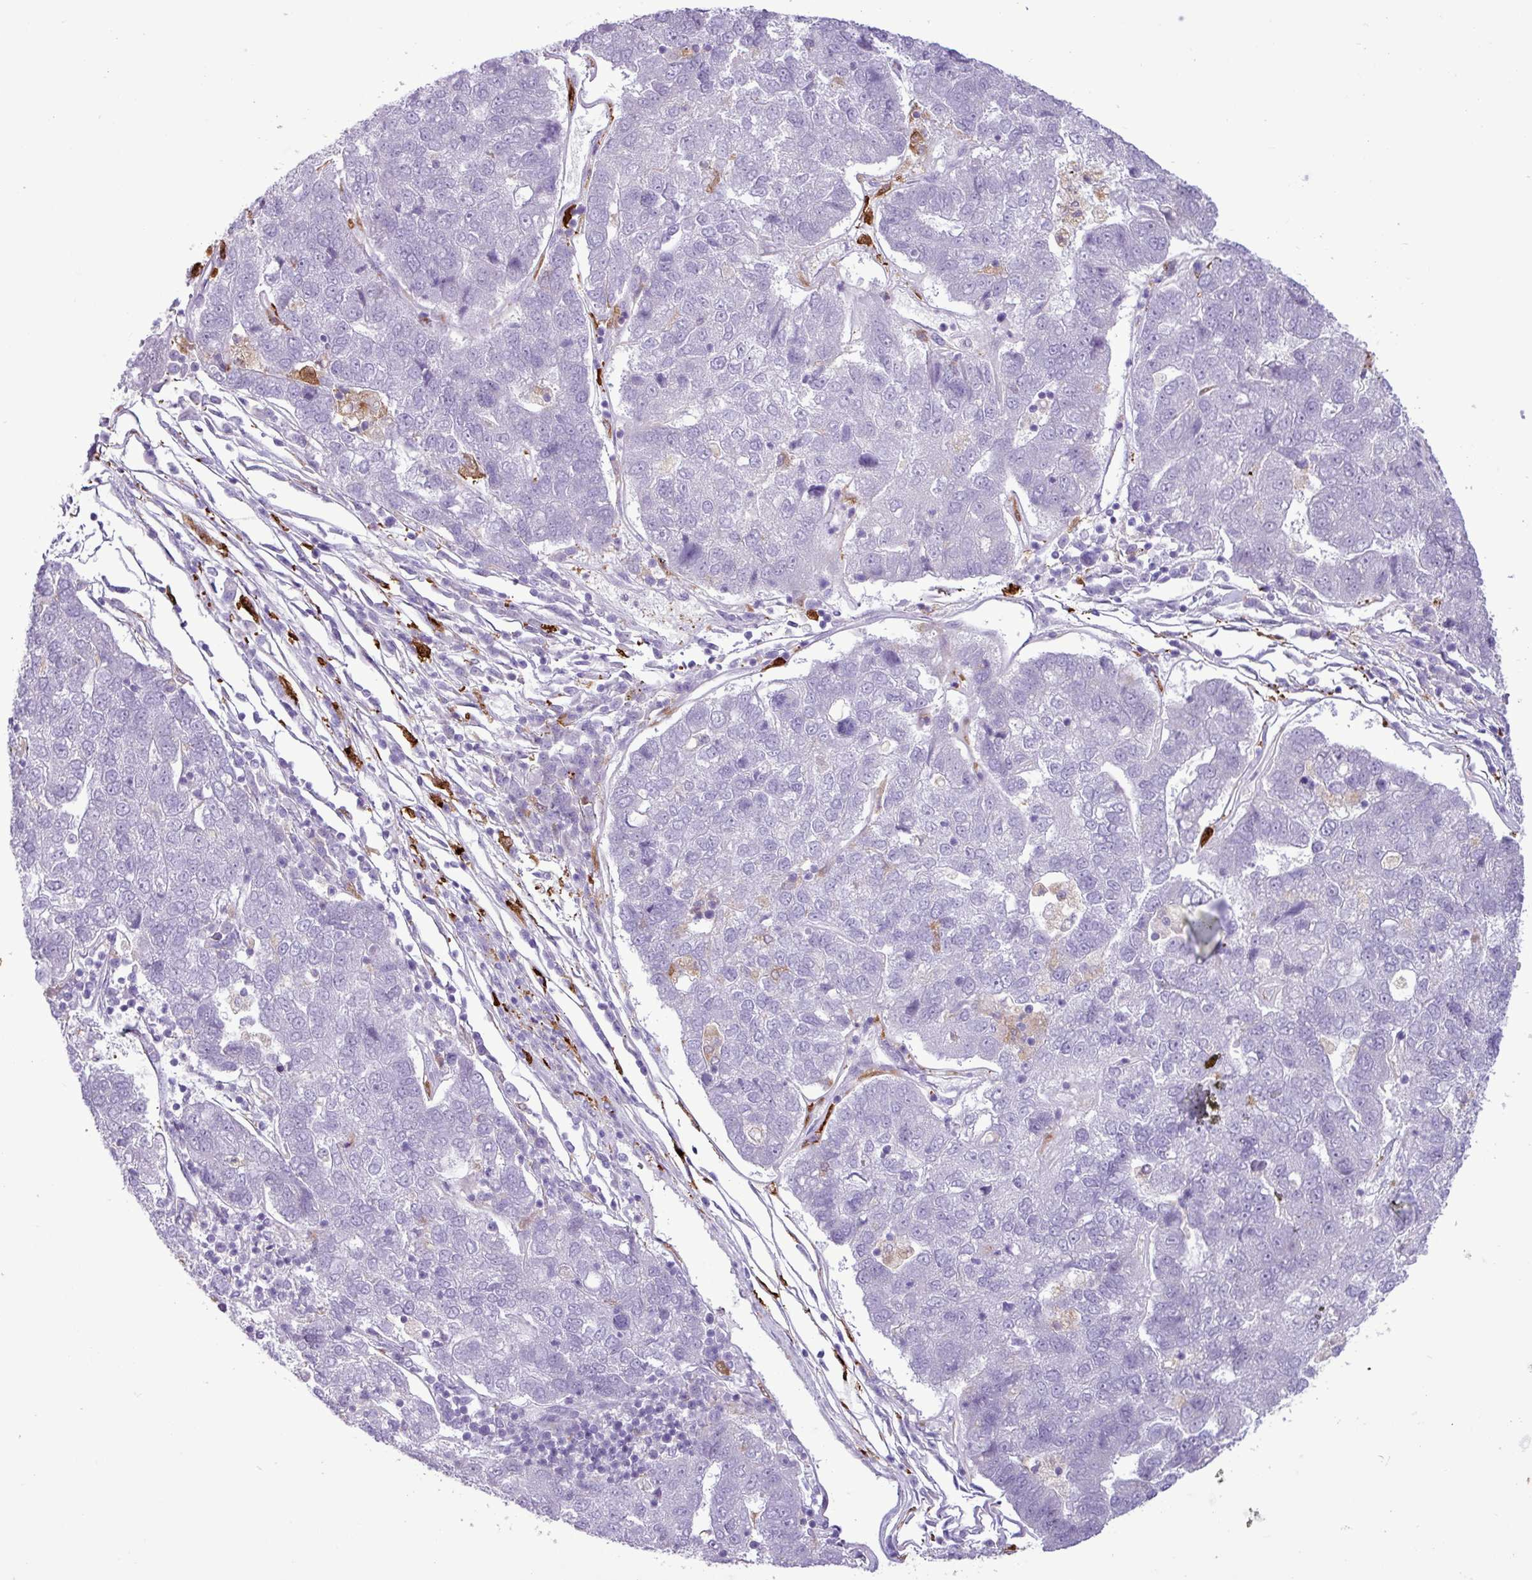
{"staining": {"intensity": "negative", "quantity": "none", "location": "none"}, "tissue": "pancreatic cancer", "cell_type": "Tumor cells", "image_type": "cancer", "snomed": [{"axis": "morphology", "description": "Adenocarcinoma, NOS"}, {"axis": "topography", "description": "Pancreas"}], "caption": "High power microscopy photomicrograph of an IHC photomicrograph of pancreatic cancer, revealing no significant staining in tumor cells.", "gene": "TMEM200C", "patient": {"sex": "female", "age": 61}}